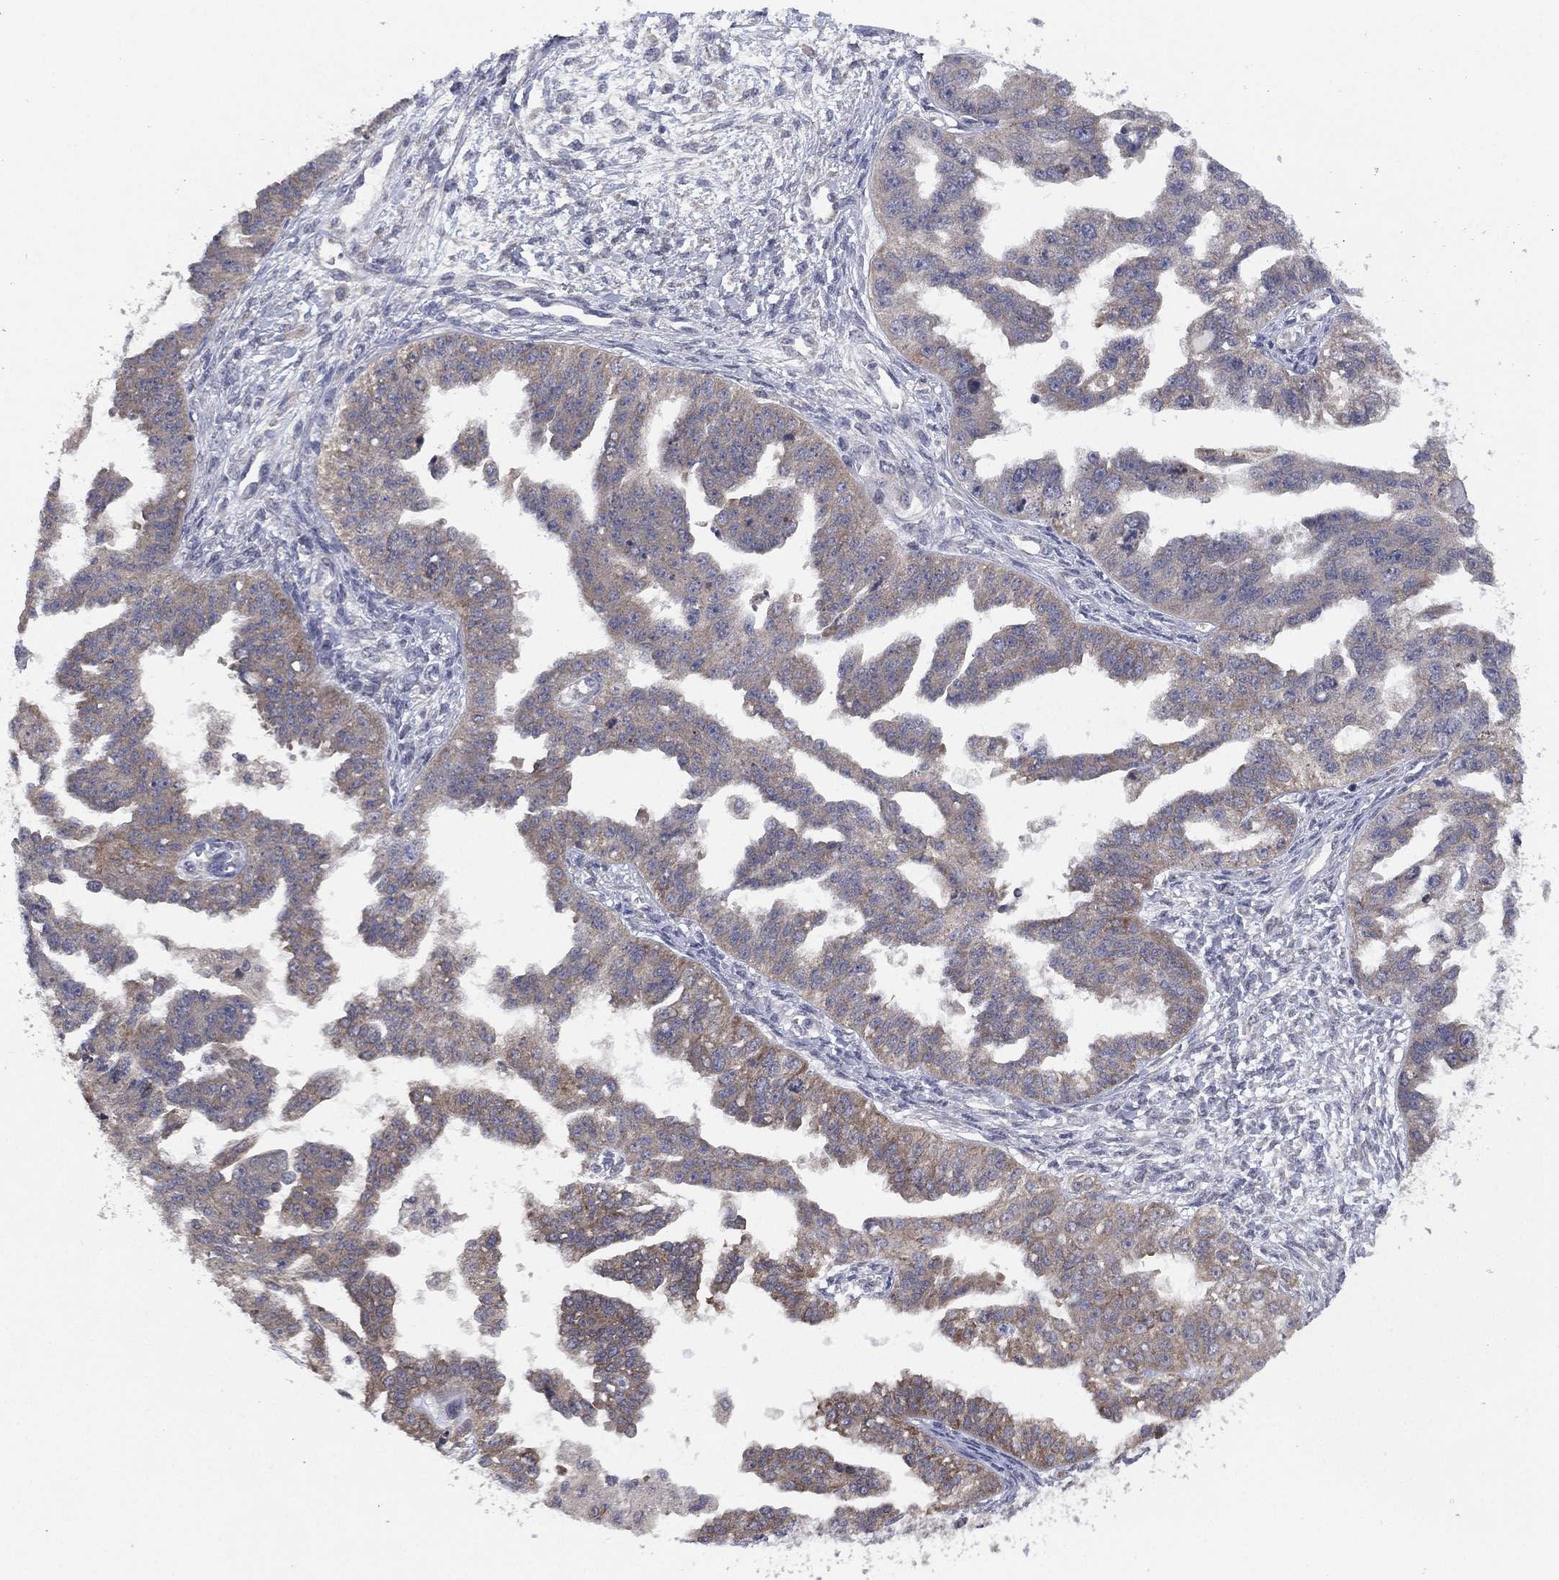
{"staining": {"intensity": "weak", "quantity": "<25%", "location": "cytoplasmic/membranous"}, "tissue": "ovarian cancer", "cell_type": "Tumor cells", "image_type": "cancer", "snomed": [{"axis": "morphology", "description": "Cystadenocarcinoma, serous, NOS"}, {"axis": "topography", "description": "Ovary"}], "caption": "Immunohistochemistry image of neoplastic tissue: human ovarian serous cystadenocarcinoma stained with DAB (3,3'-diaminobenzidine) exhibits no significant protein expression in tumor cells.", "gene": "SELENOO", "patient": {"sex": "female", "age": 58}}